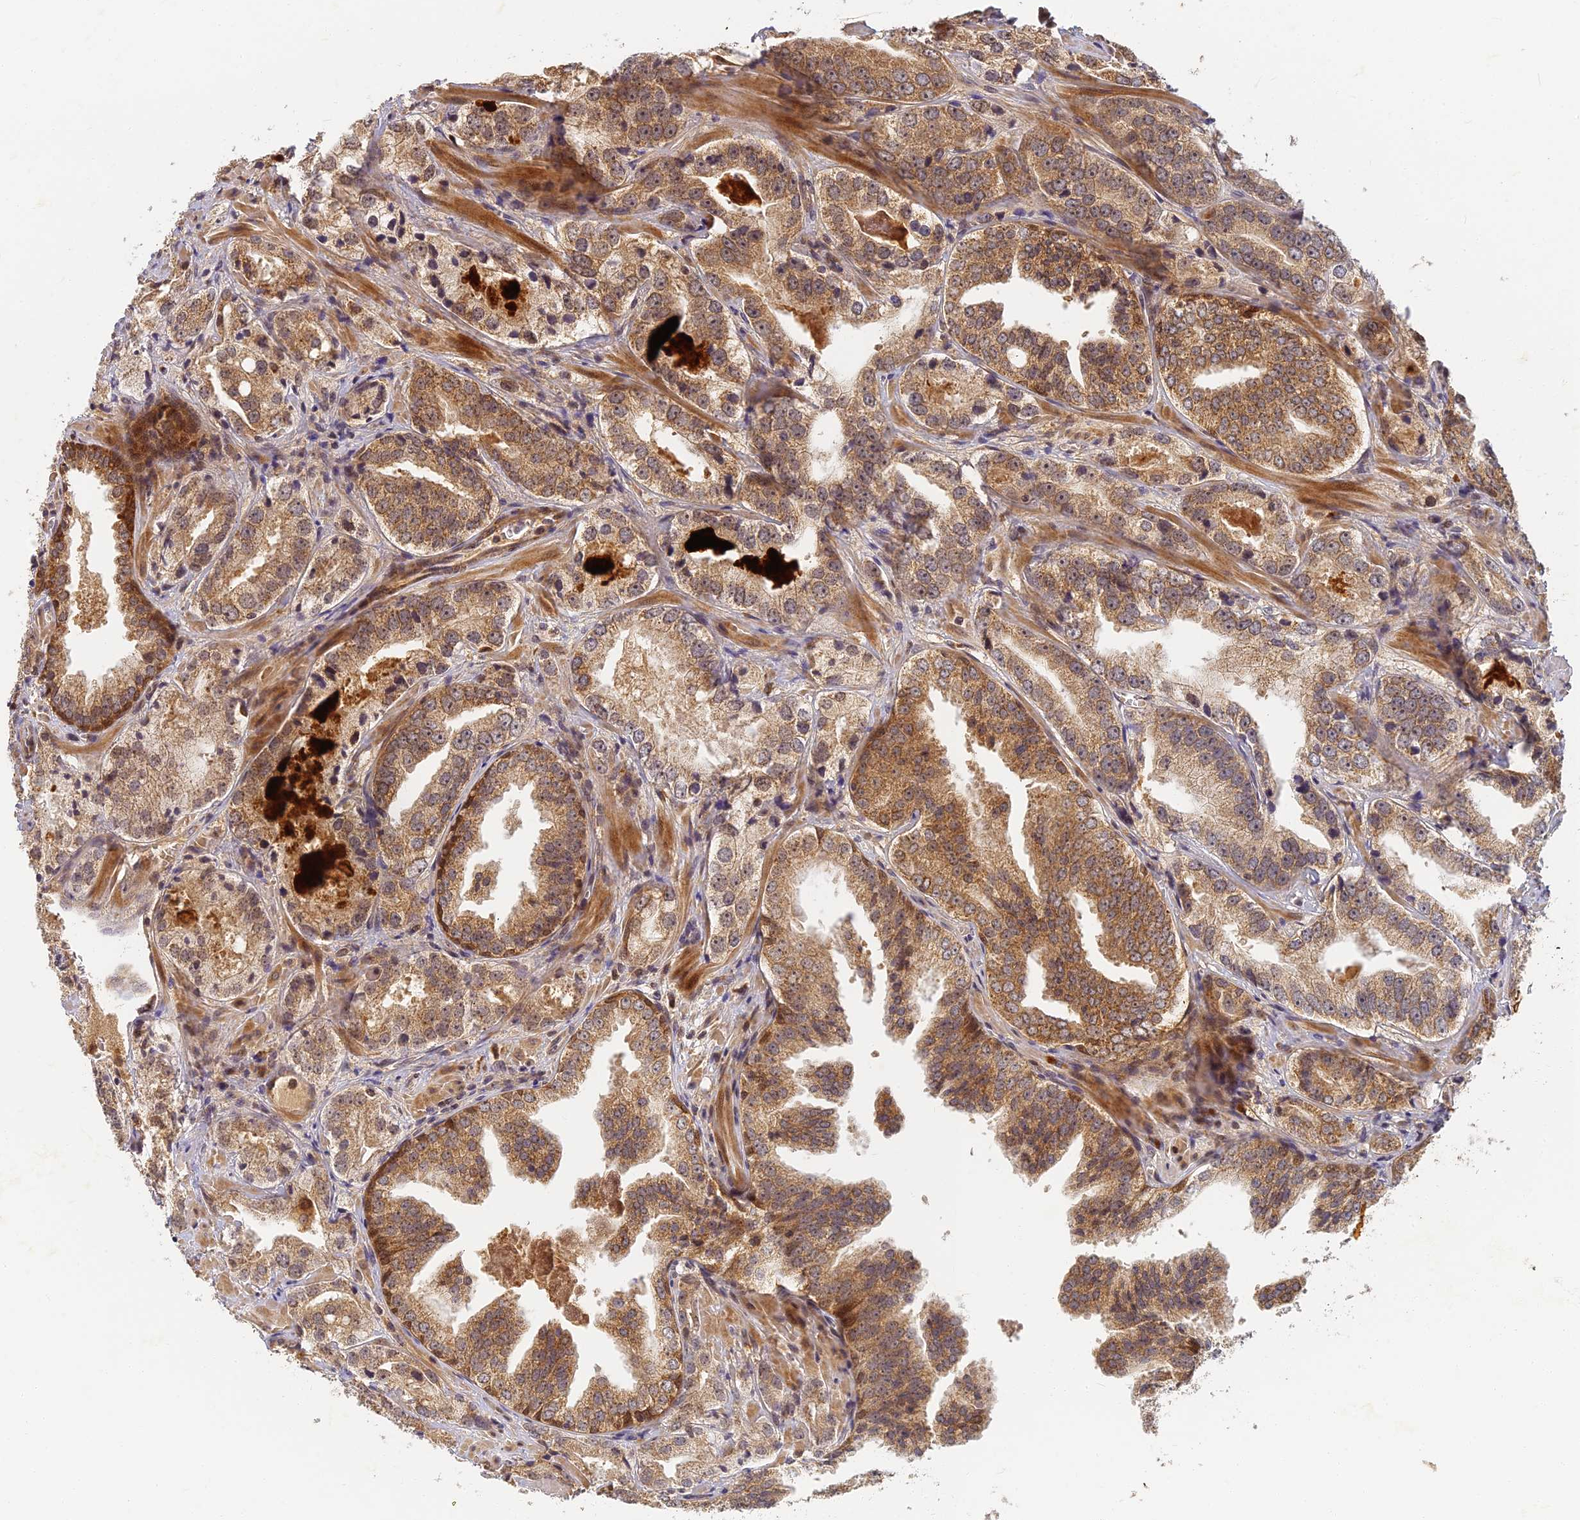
{"staining": {"intensity": "moderate", "quantity": ">75%", "location": "cytoplasmic/membranous"}, "tissue": "prostate cancer", "cell_type": "Tumor cells", "image_type": "cancer", "snomed": [{"axis": "morphology", "description": "Adenocarcinoma, Low grade"}, {"axis": "topography", "description": "Prostate"}], "caption": "Tumor cells exhibit medium levels of moderate cytoplasmic/membranous expression in about >75% of cells in human prostate adenocarcinoma (low-grade).", "gene": "RGL3", "patient": {"sex": "male", "age": 60}}